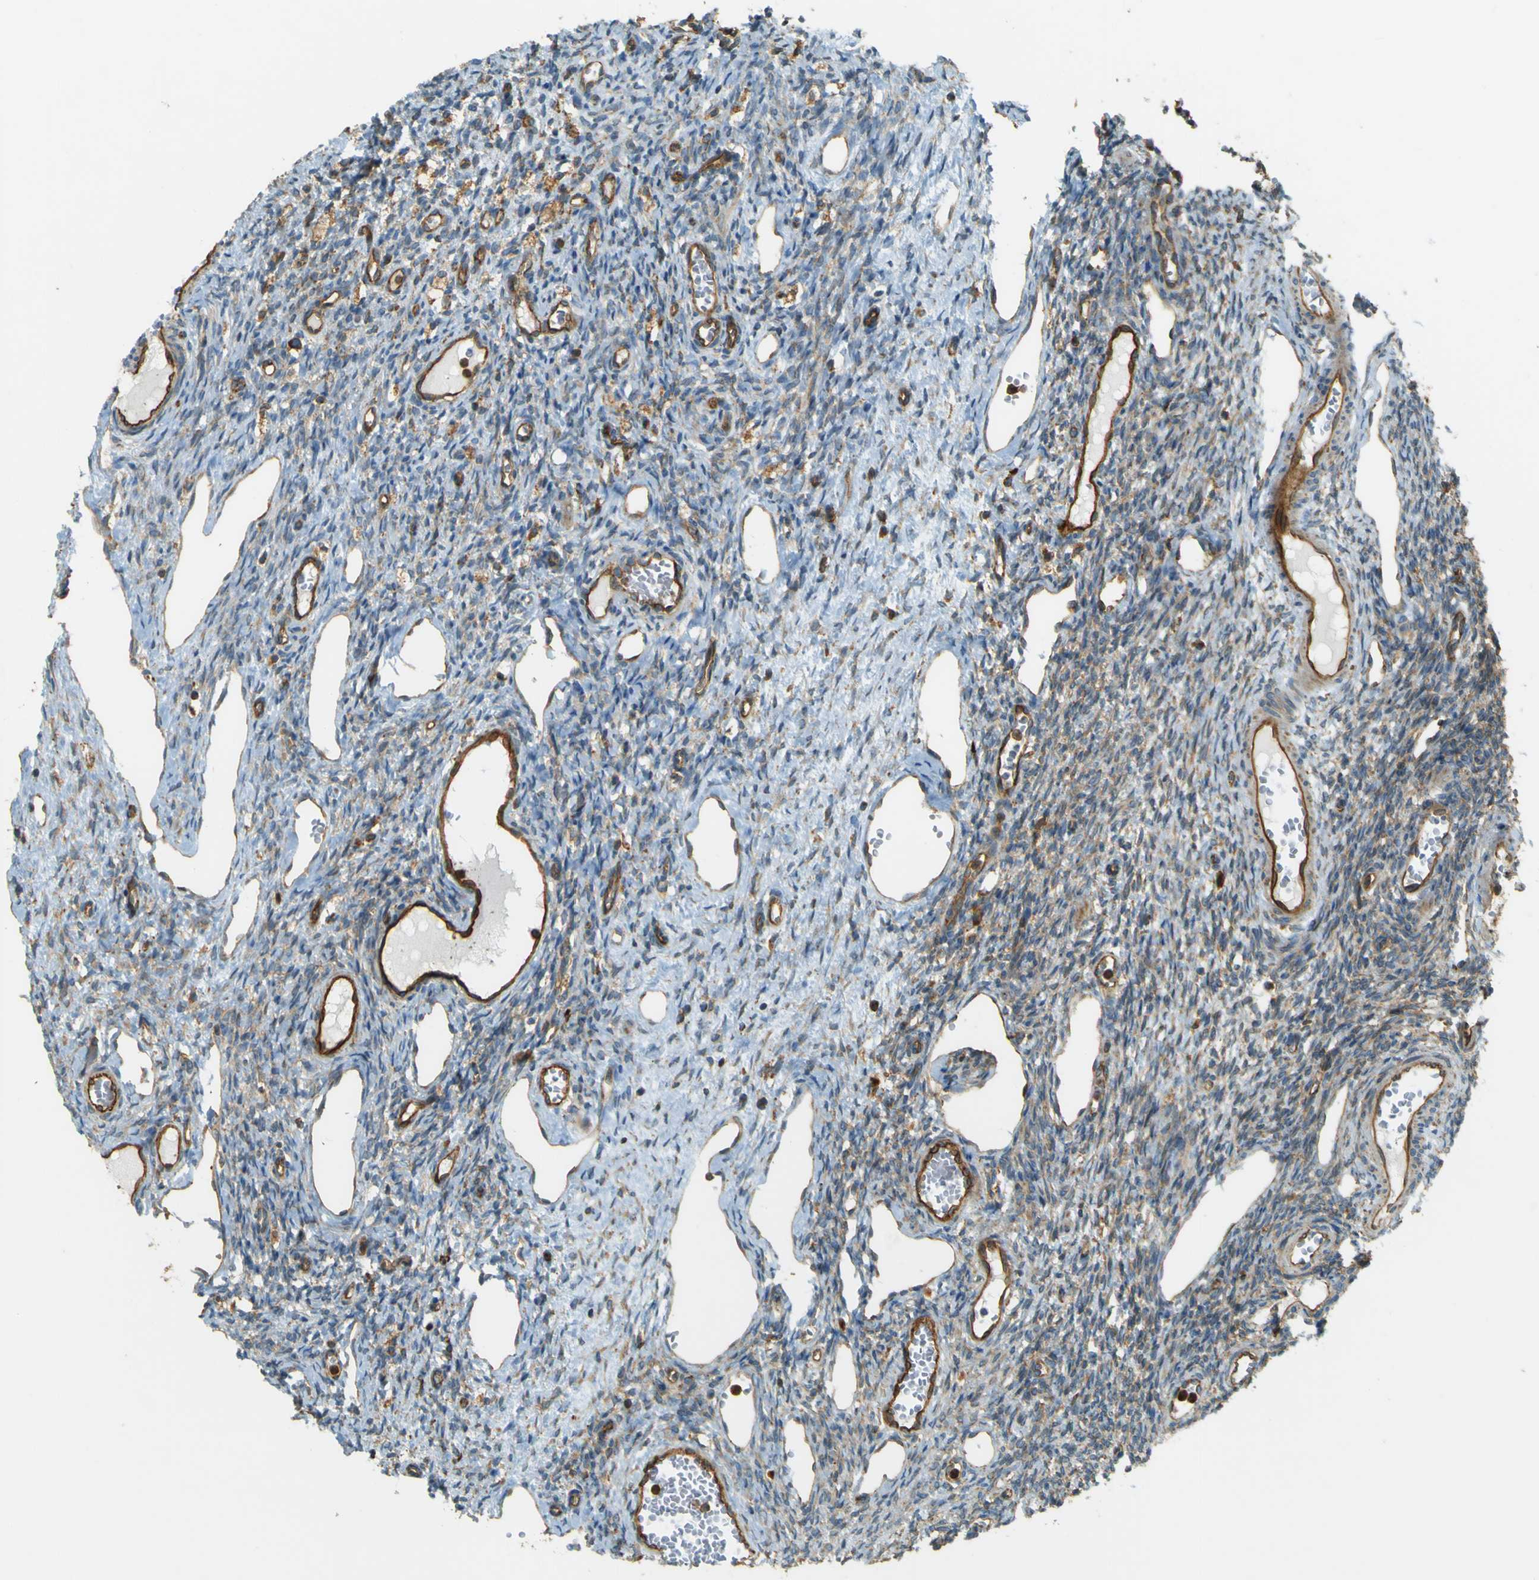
{"staining": {"intensity": "weak", "quantity": ">75%", "location": "cytoplasmic/membranous"}, "tissue": "ovary", "cell_type": "Ovarian stroma cells", "image_type": "normal", "snomed": [{"axis": "morphology", "description": "Normal tissue, NOS"}, {"axis": "topography", "description": "Ovary"}], "caption": "Weak cytoplasmic/membranous protein positivity is present in approximately >75% of ovarian stroma cells in ovary.", "gene": "DNAJC5", "patient": {"sex": "female", "age": 33}}